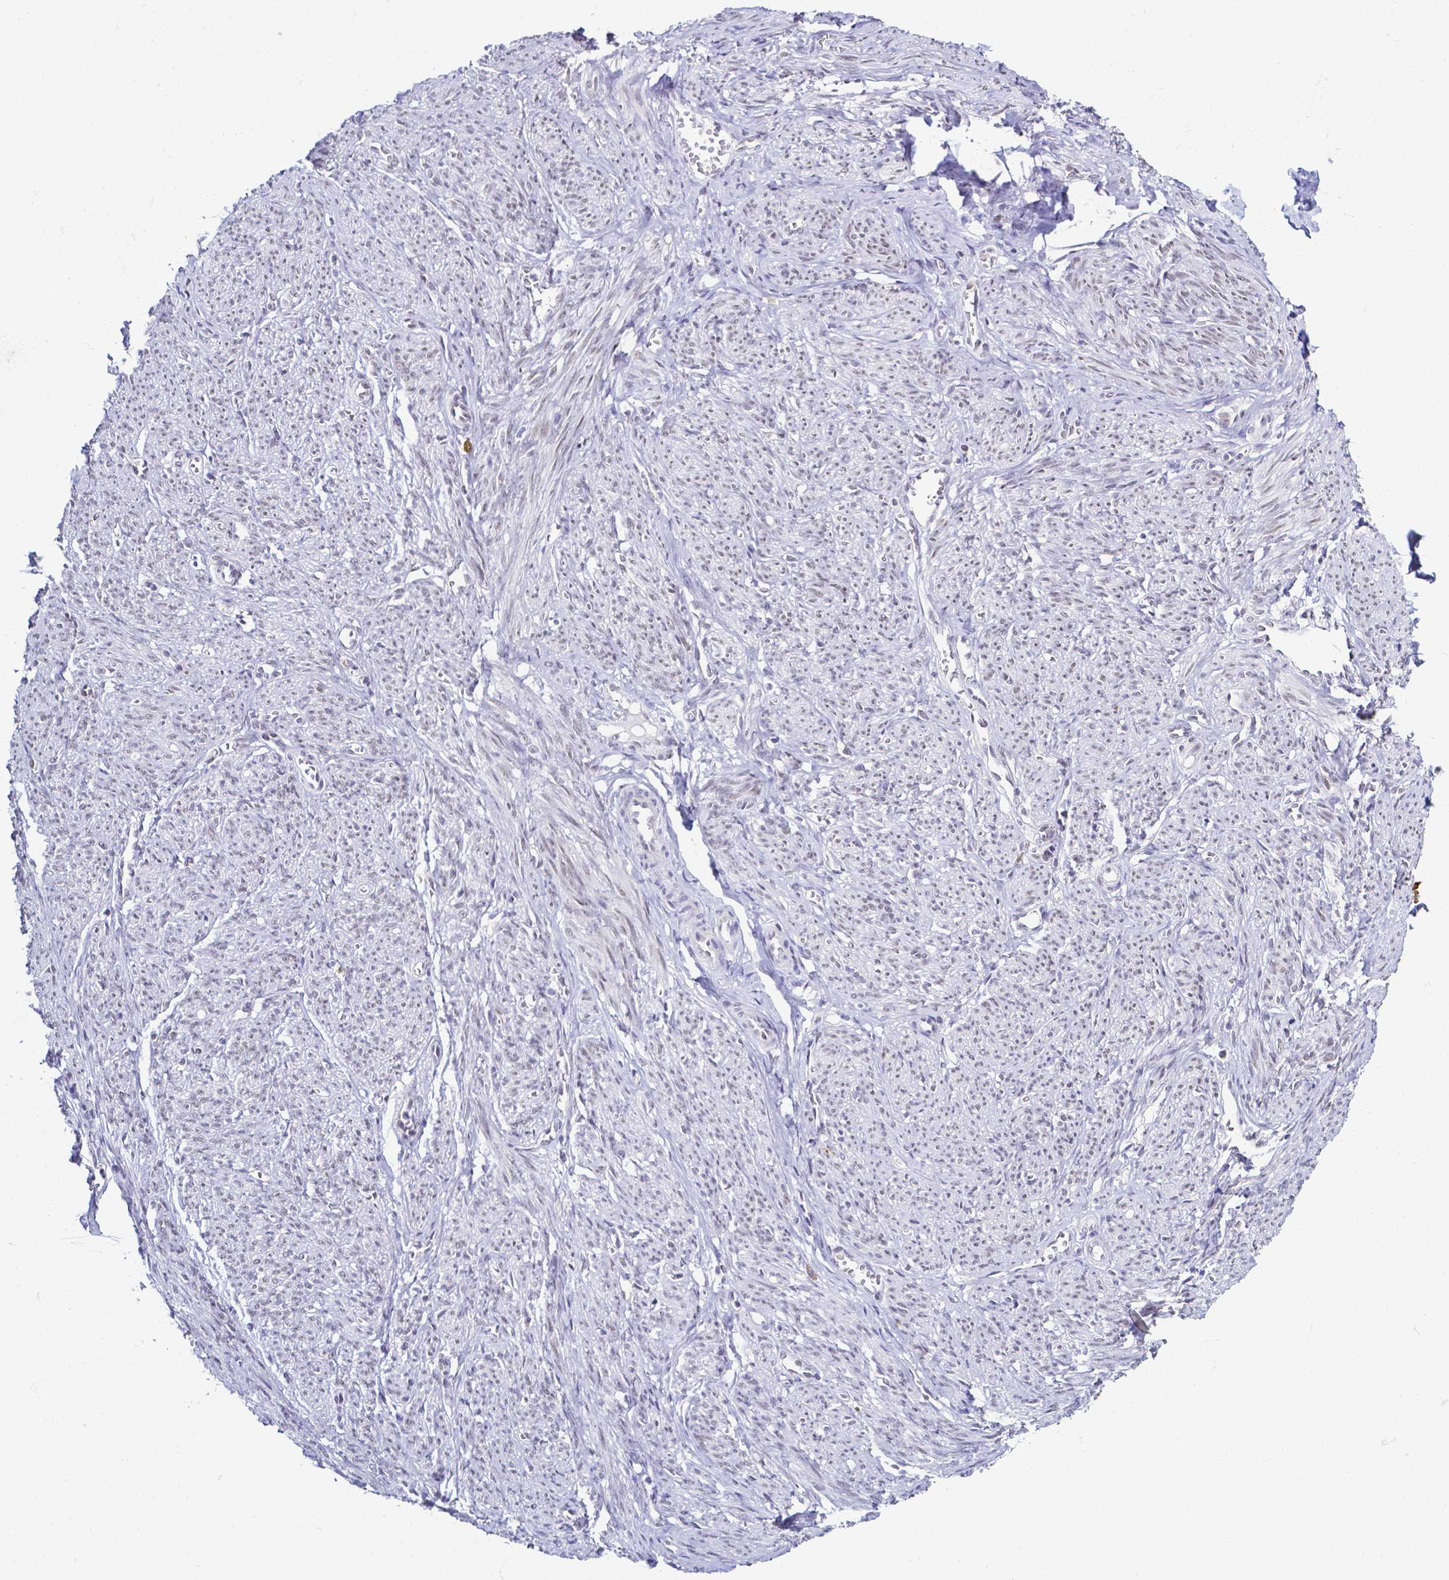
{"staining": {"intensity": "weak", "quantity": "25%-75%", "location": "nuclear"}, "tissue": "smooth muscle", "cell_type": "Smooth muscle cells", "image_type": "normal", "snomed": [{"axis": "morphology", "description": "Normal tissue, NOS"}, {"axis": "topography", "description": "Smooth muscle"}], "caption": "Immunohistochemistry (IHC) of unremarkable human smooth muscle displays low levels of weak nuclear expression in about 25%-75% of smooth muscle cells. The protein is stained brown, and the nuclei are stained in blue (DAB IHC with brightfield microscopy, high magnification).", "gene": "FAM83G", "patient": {"sex": "female", "age": 65}}